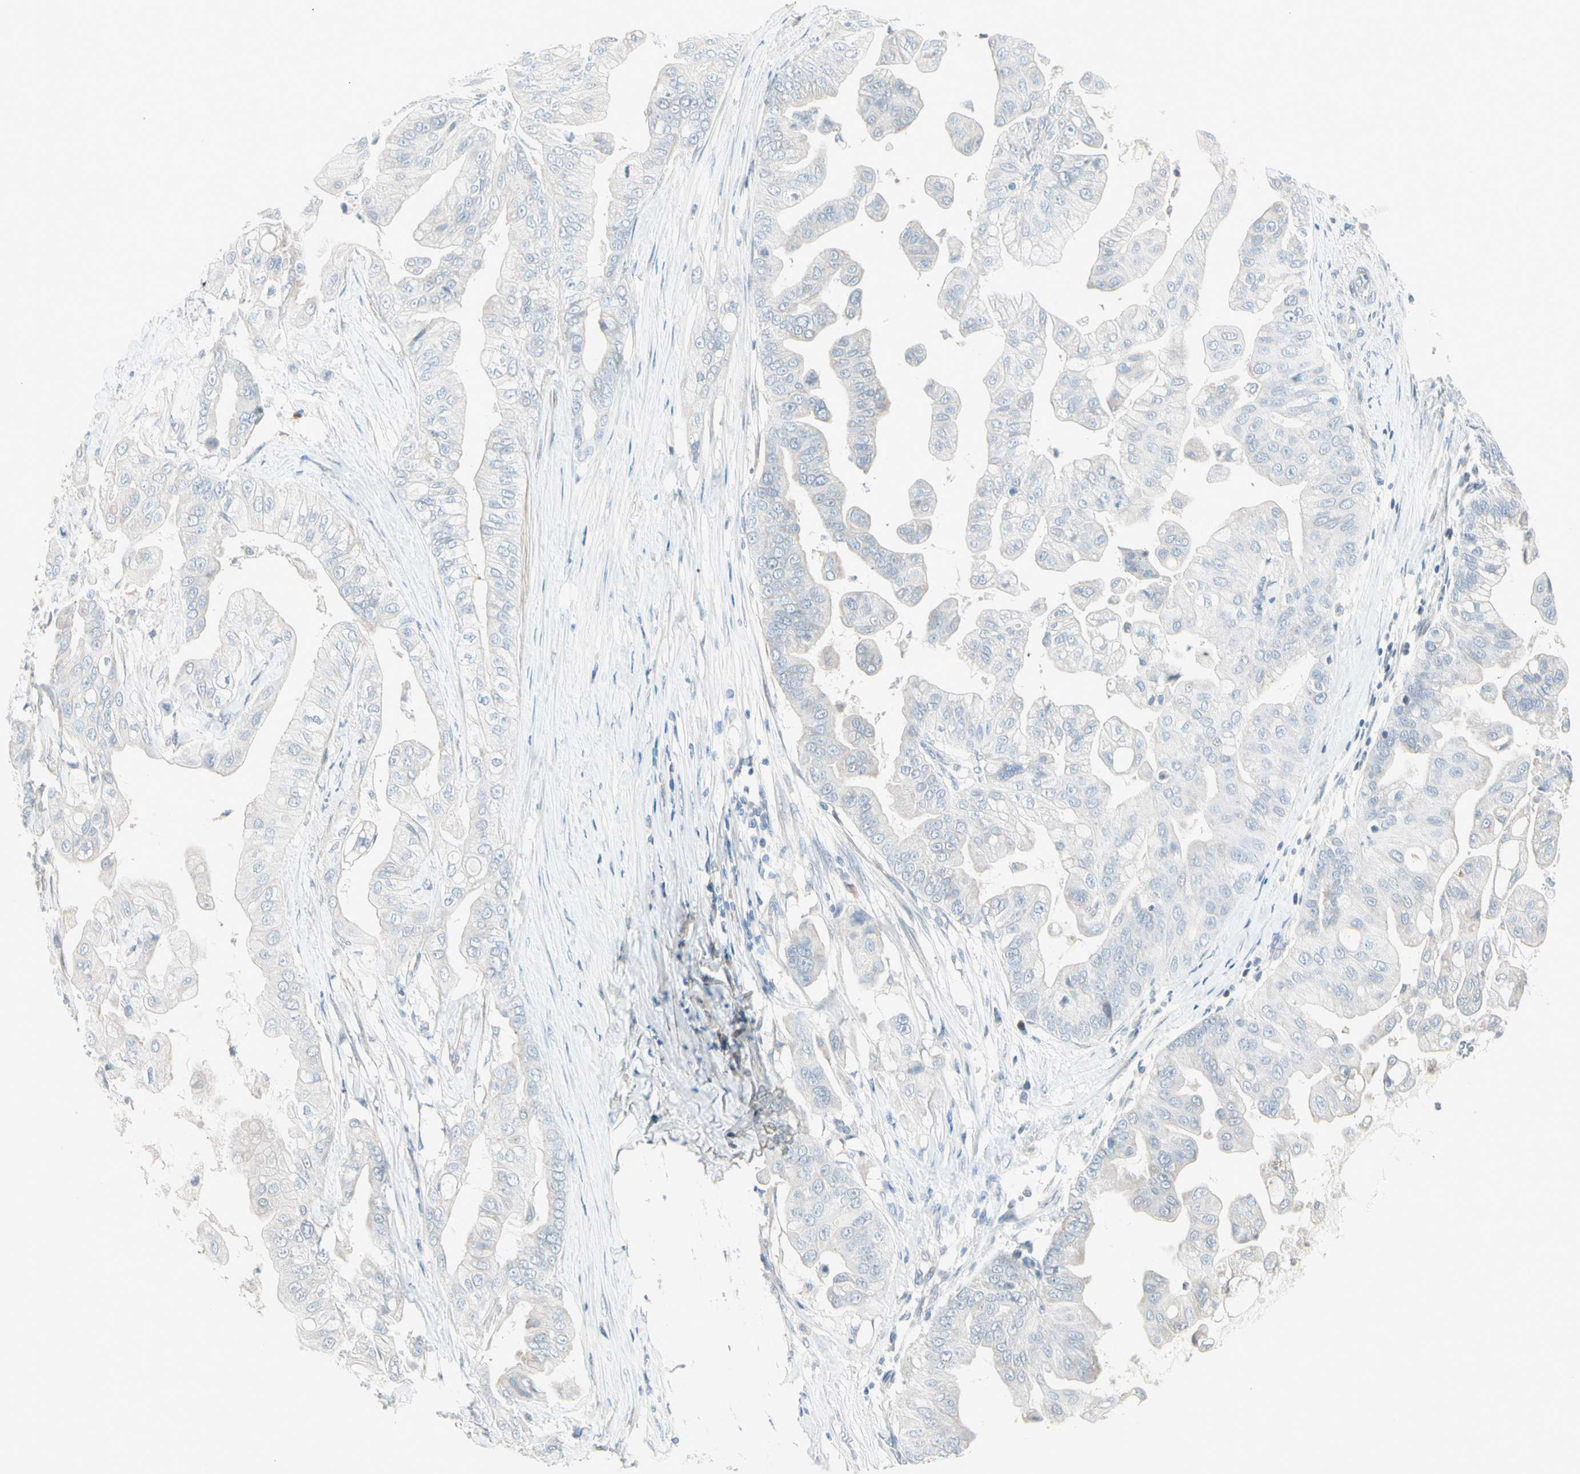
{"staining": {"intensity": "negative", "quantity": "none", "location": "none"}, "tissue": "pancreatic cancer", "cell_type": "Tumor cells", "image_type": "cancer", "snomed": [{"axis": "morphology", "description": "Adenocarcinoma, NOS"}, {"axis": "topography", "description": "Pancreas"}], "caption": "This histopathology image is of pancreatic cancer stained with immunohistochemistry (IHC) to label a protein in brown with the nuclei are counter-stained blue. There is no staining in tumor cells.", "gene": "CYP2E1", "patient": {"sex": "female", "age": 75}}